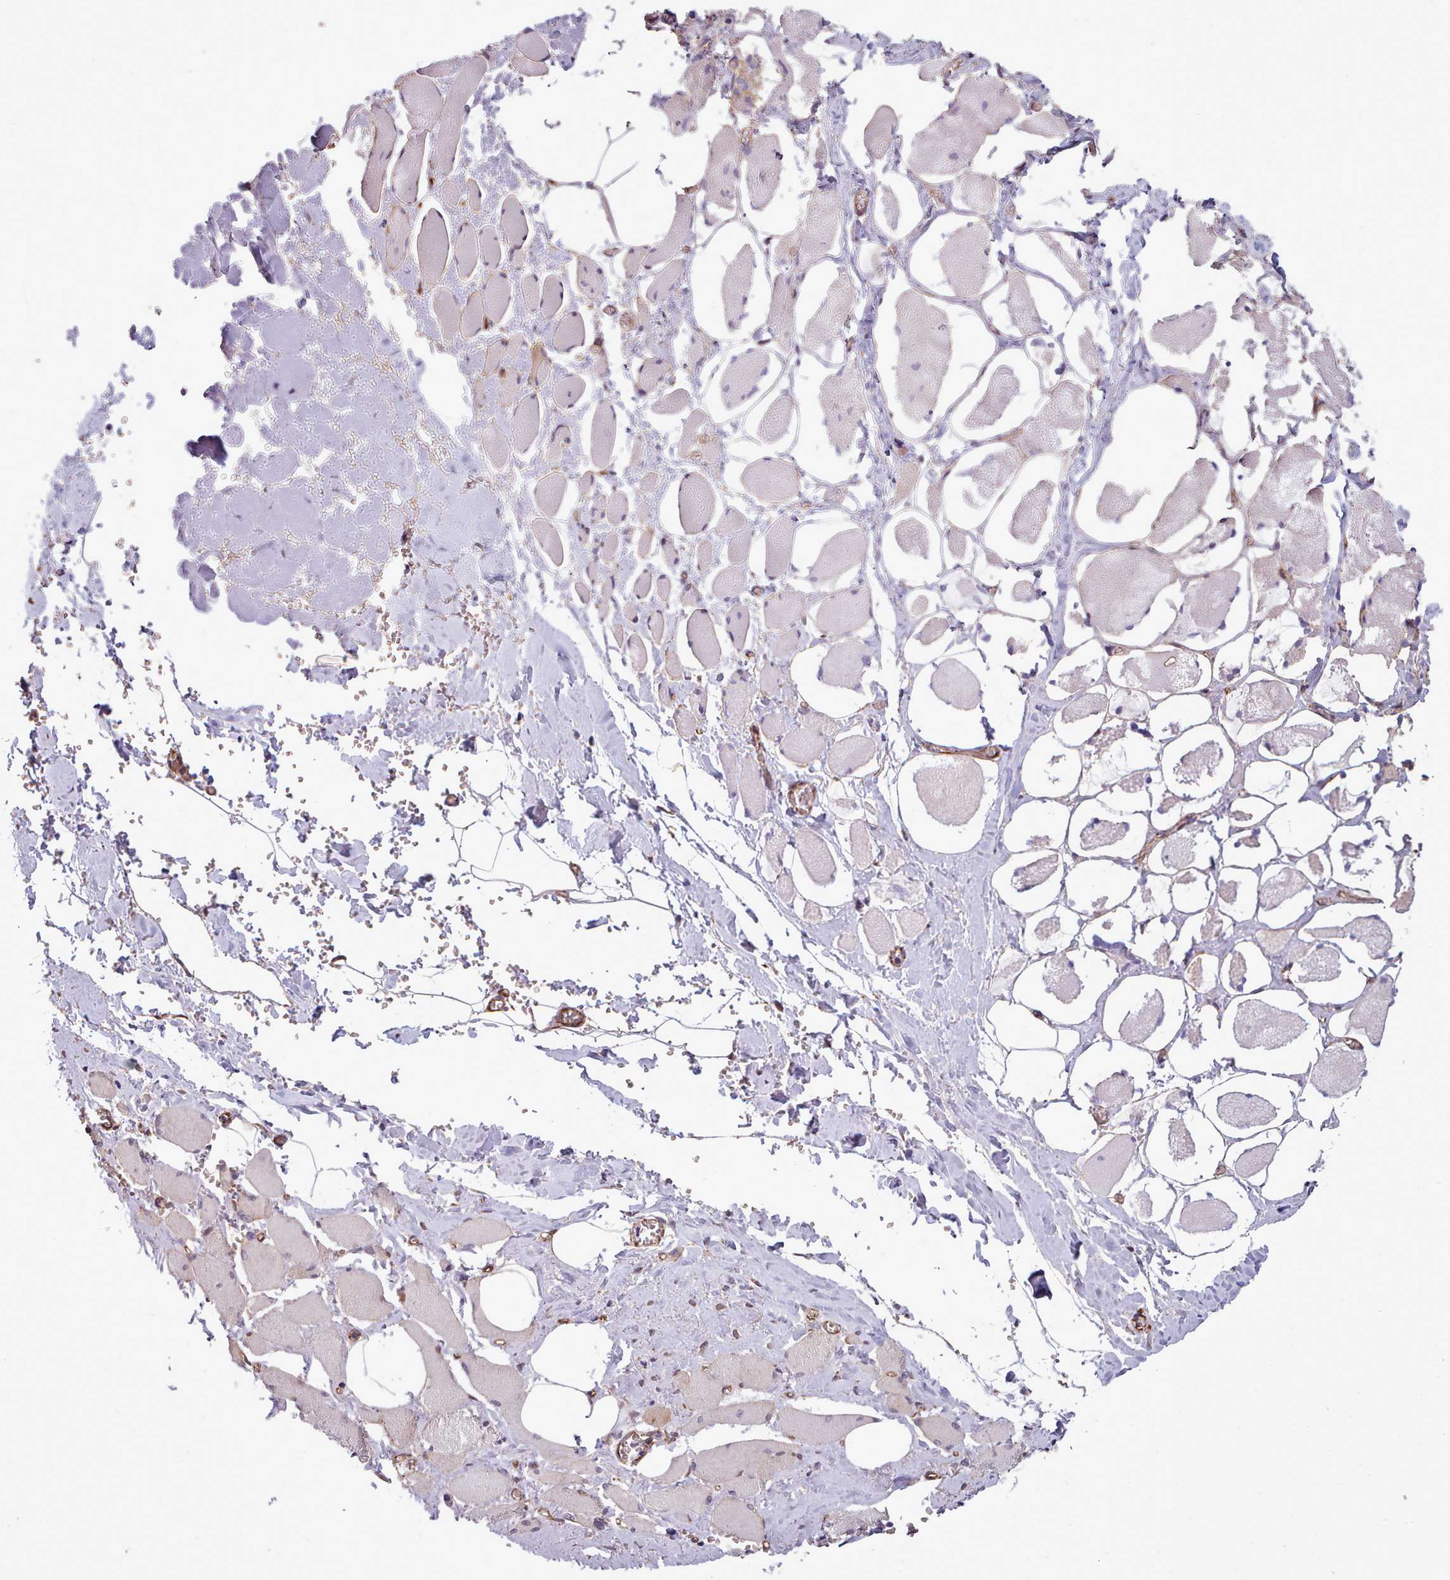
{"staining": {"intensity": "weak", "quantity": "<25%", "location": "cytoplasmic/membranous"}, "tissue": "skeletal muscle", "cell_type": "Myocytes", "image_type": "normal", "snomed": [{"axis": "morphology", "description": "Normal tissue, NOS"}, {"axis": "morphology", "description": "Basal cell carcinoma"}, {"axis": "topography", "description": "Skeletal muscle"}], "caption": "Immunohistochemistry of normal skeletal muscle reveals no expression in myocytes.", "gene": "MRPL46", "patient": {"sex": "female", "age": 64}}